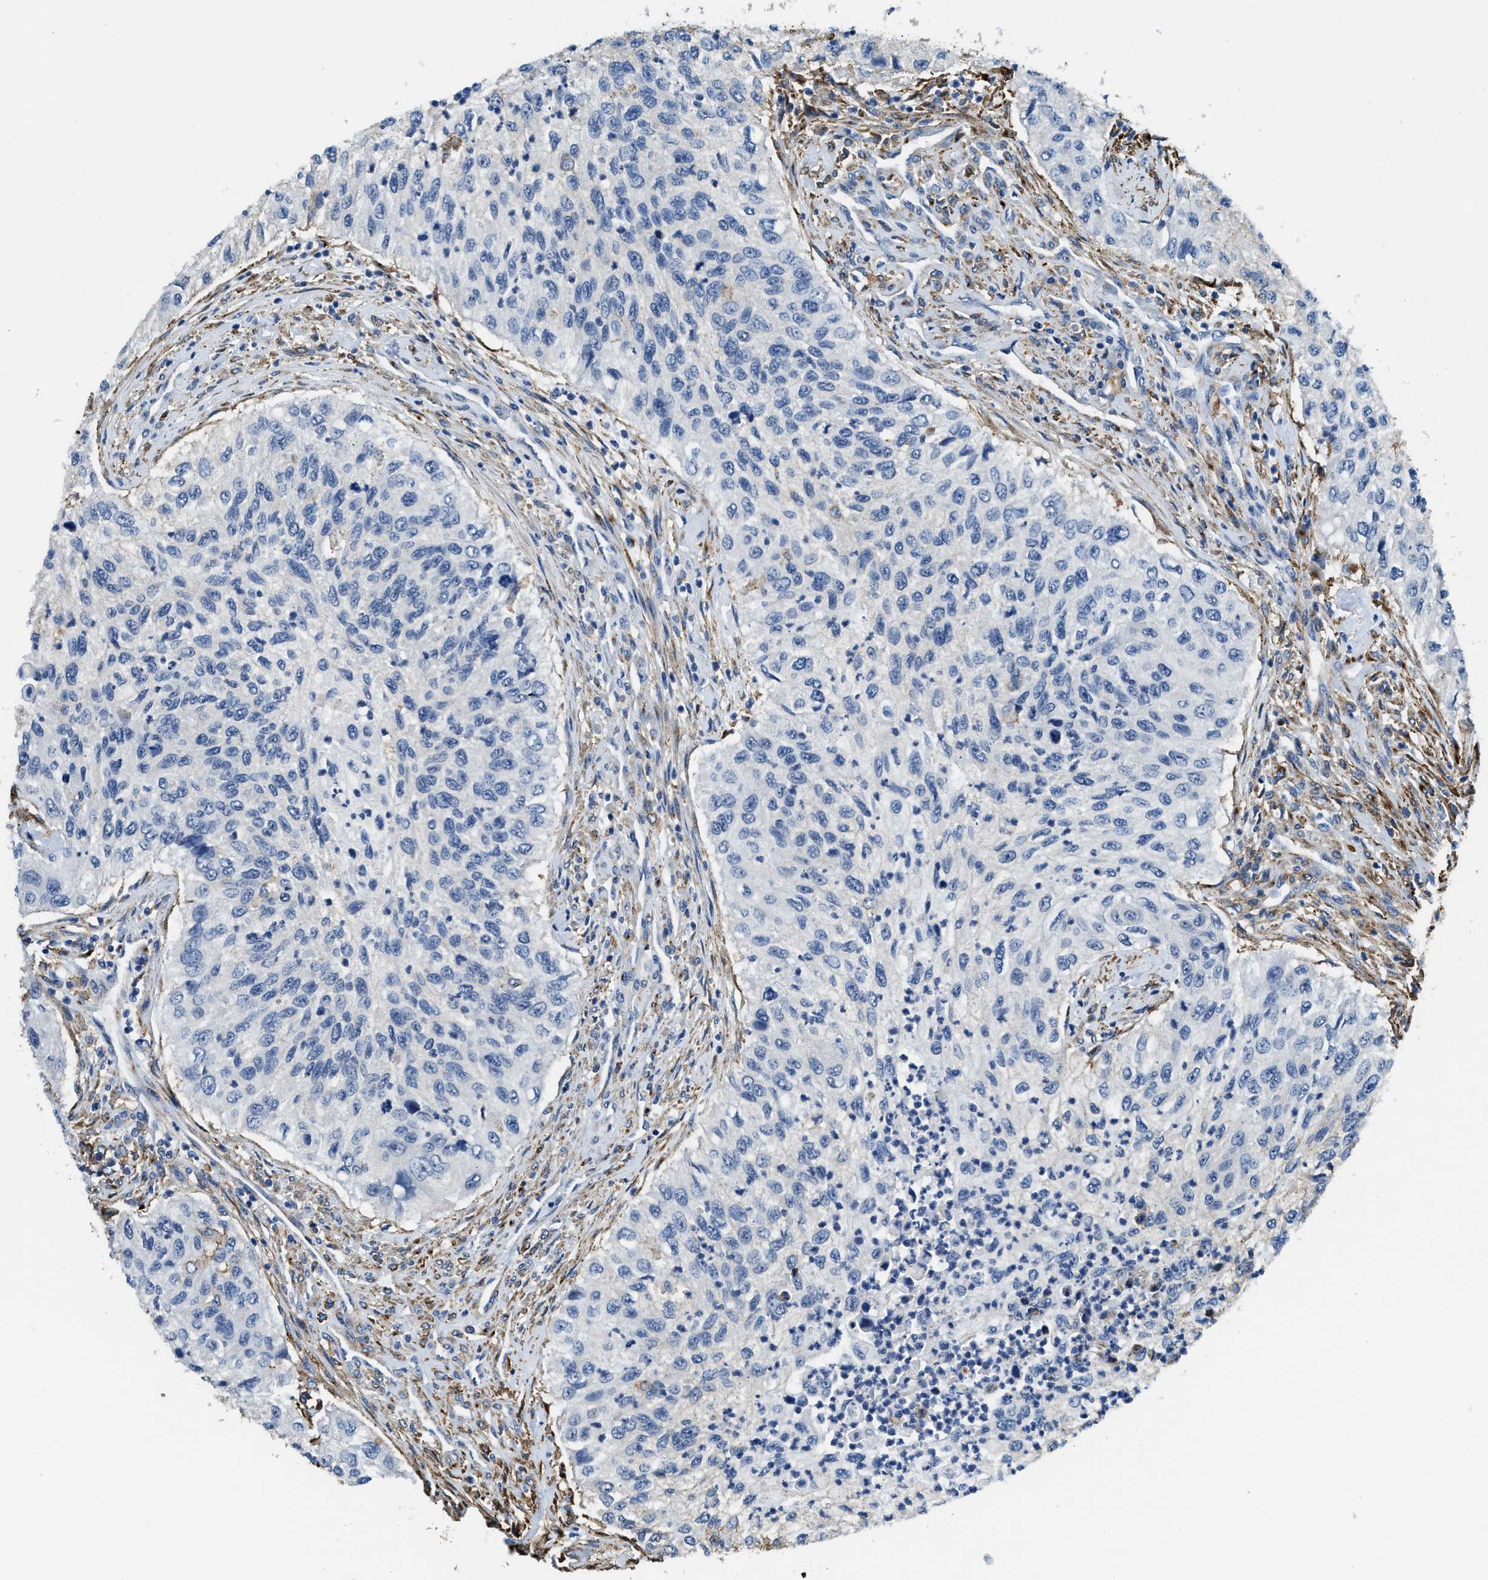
{"staining": {"intensity": "negative", "quantity": "none", "location": "none"}, "tissue": "urothelial cancer", "cell_type": "Tumor cells", "image_type": "cancer", "snomed": [{"axis": "morphology", "description": "Urothelial carcinoma, High grade"}, {"axis": "topography", "description": "Urinary bladder"}], "caption": "Human high-grade urothelial carcinoma stained for a protein using IHC exhibits no staining in tumor cells.", "gene": "LRP1", "patient": {"sex": "female", "age": 60}}